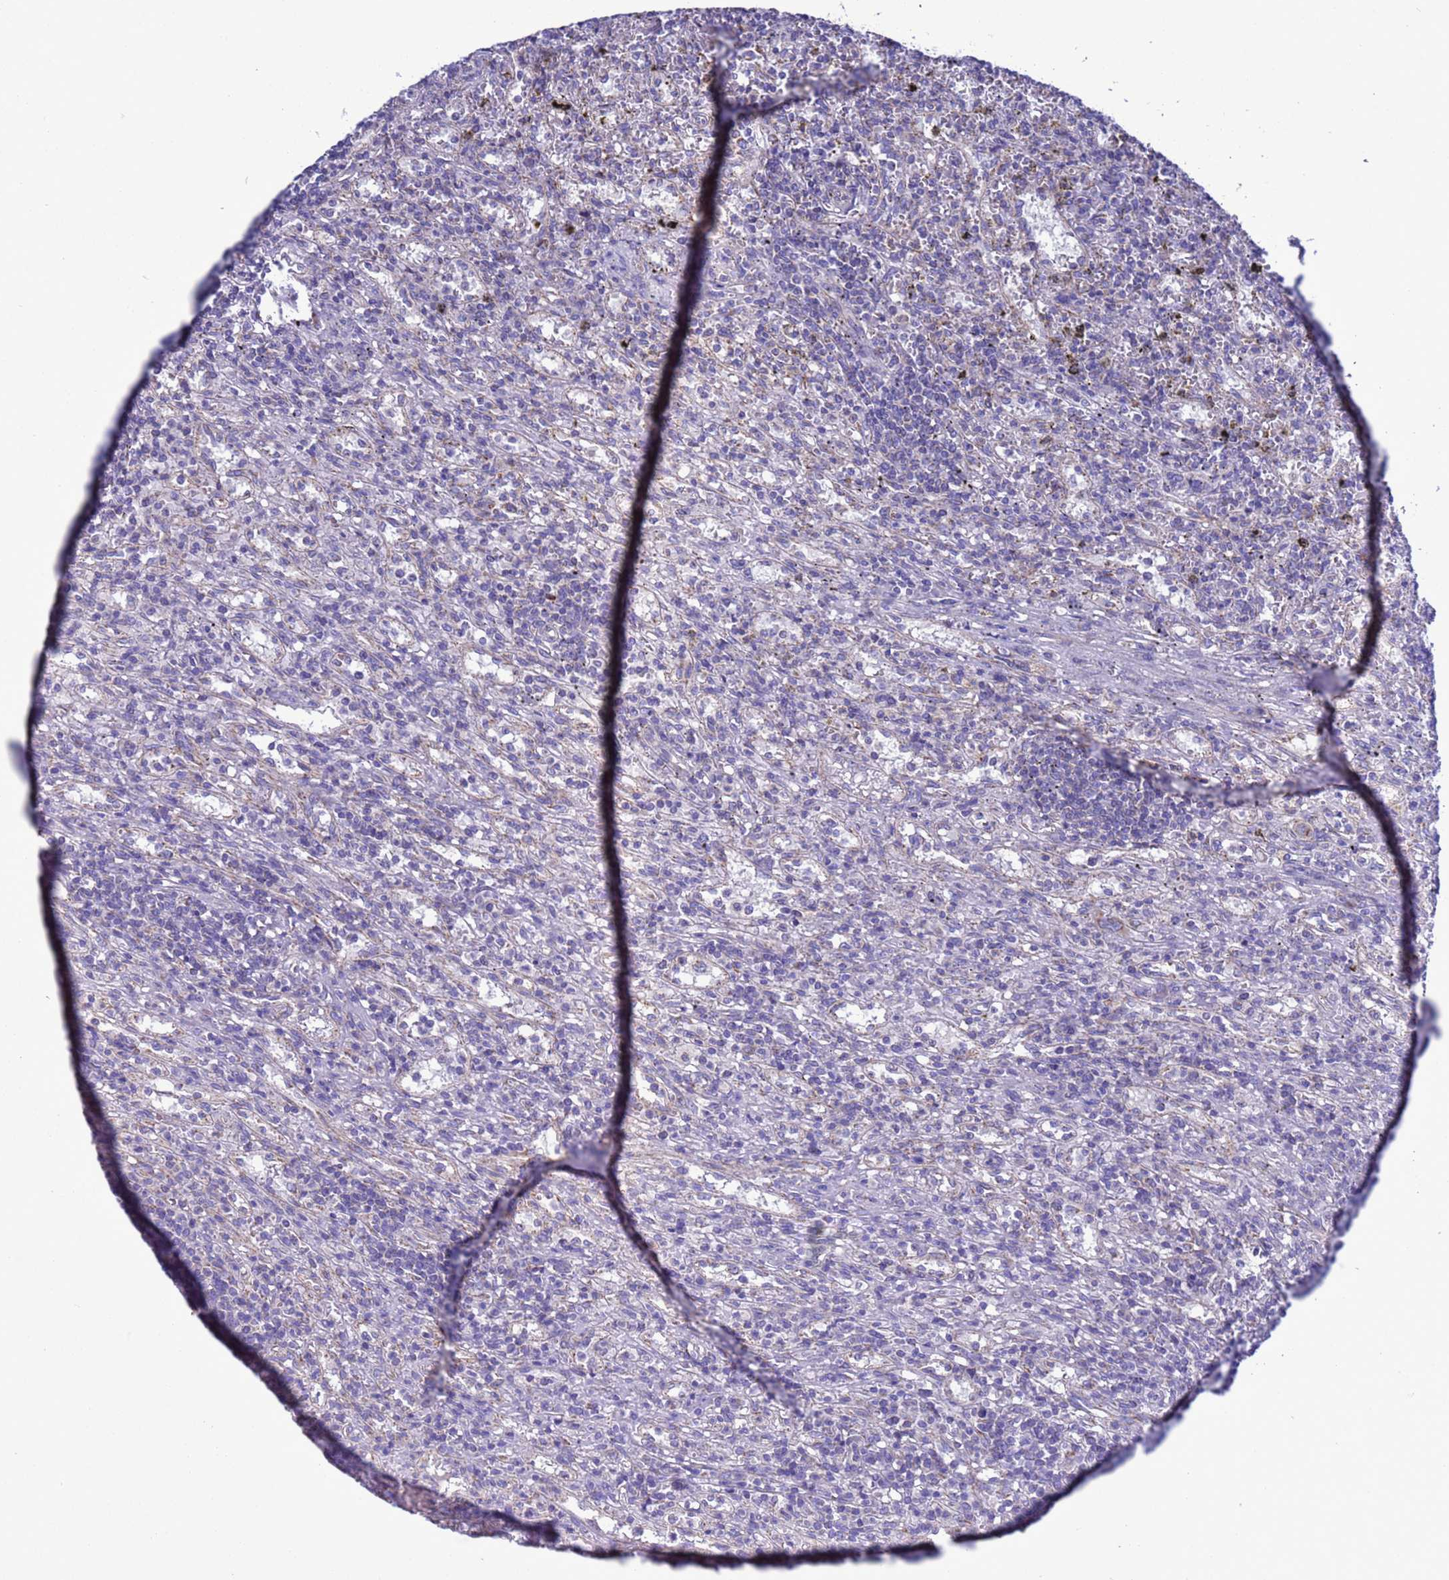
{"staining": {"intensity": "negative", "quantity": "none", "location": "none"}, "tissue": "lymphoma", "cell_type": "Tumor cells", "image_type": "cancer", "snomed": [{"axis": "morphology", "description": "Malignant lymphoma, non-Hodgkin's type, Low grade"}, {"axis": "topography", "description": "Spleen"}], "caption": "High magnification brightfield microscopy of malignant lymphoma, non-Hodgkin's type (low-grade) stained with DAB (3,3'-diaminobenzidine) (brown) and counterstained with hematoxylin (blue): tumor cells show no significant staining.", "gene": "CCDC191", "patient": {"sex": "male", "age": 76}}